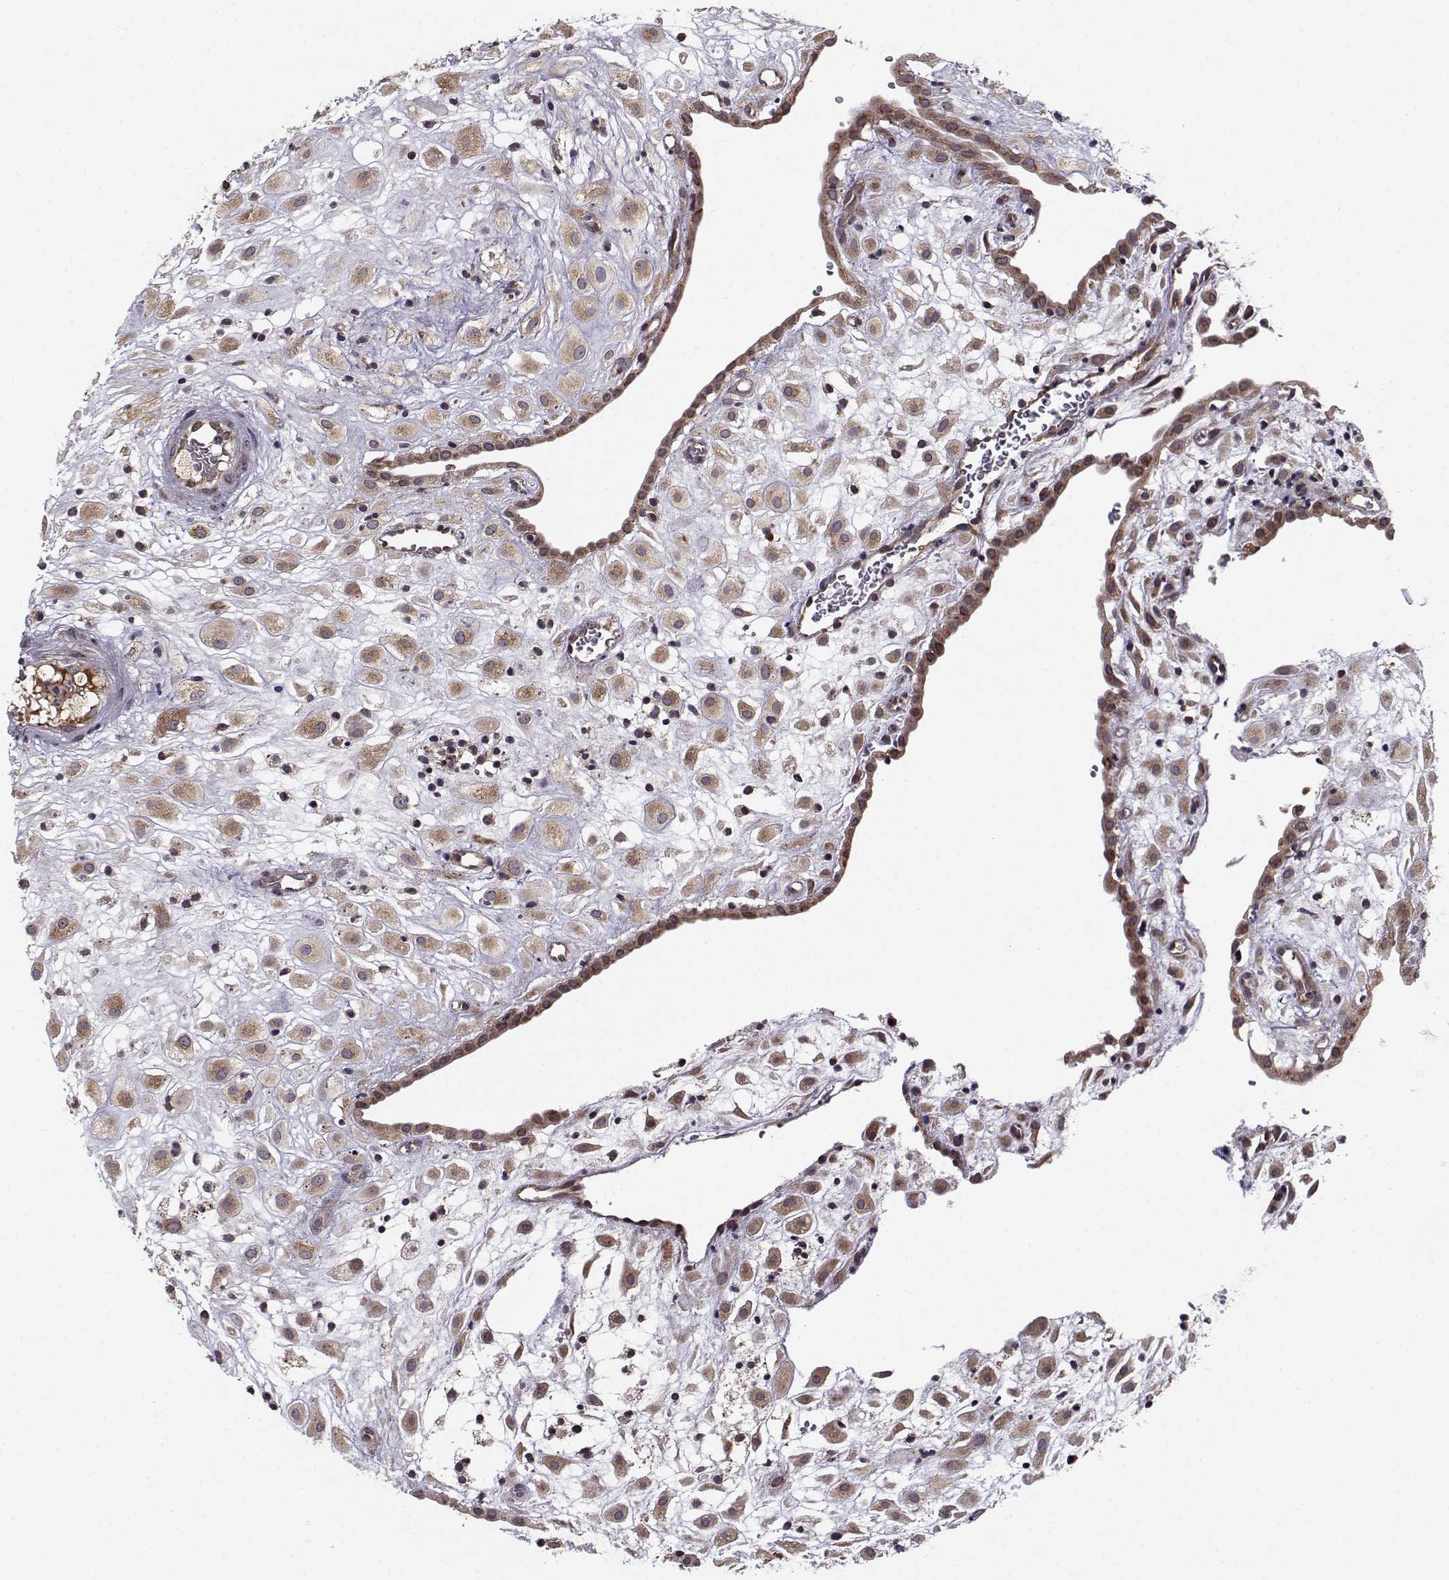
{"staining": {"intensity": "moderate", "quantity": ">75%", "location": "cytoplasmic/membranous"}, "tissue": "placenta", "cell_type": "Decidual cells", "image_type": "normal", "snomed": [{"axis": "morphology", "description": "Normal tissue, NOS"}, {"axis": "topography", "description": "Placenta"}], "caption": "Immunohistochemical staining of normal human placenta displays medium levels of moderate cytoplasmic/membranous positivity in about >75% of decidual cells.", "gene": "RPL31", "patient": {"sex": "female", "age": 24}}